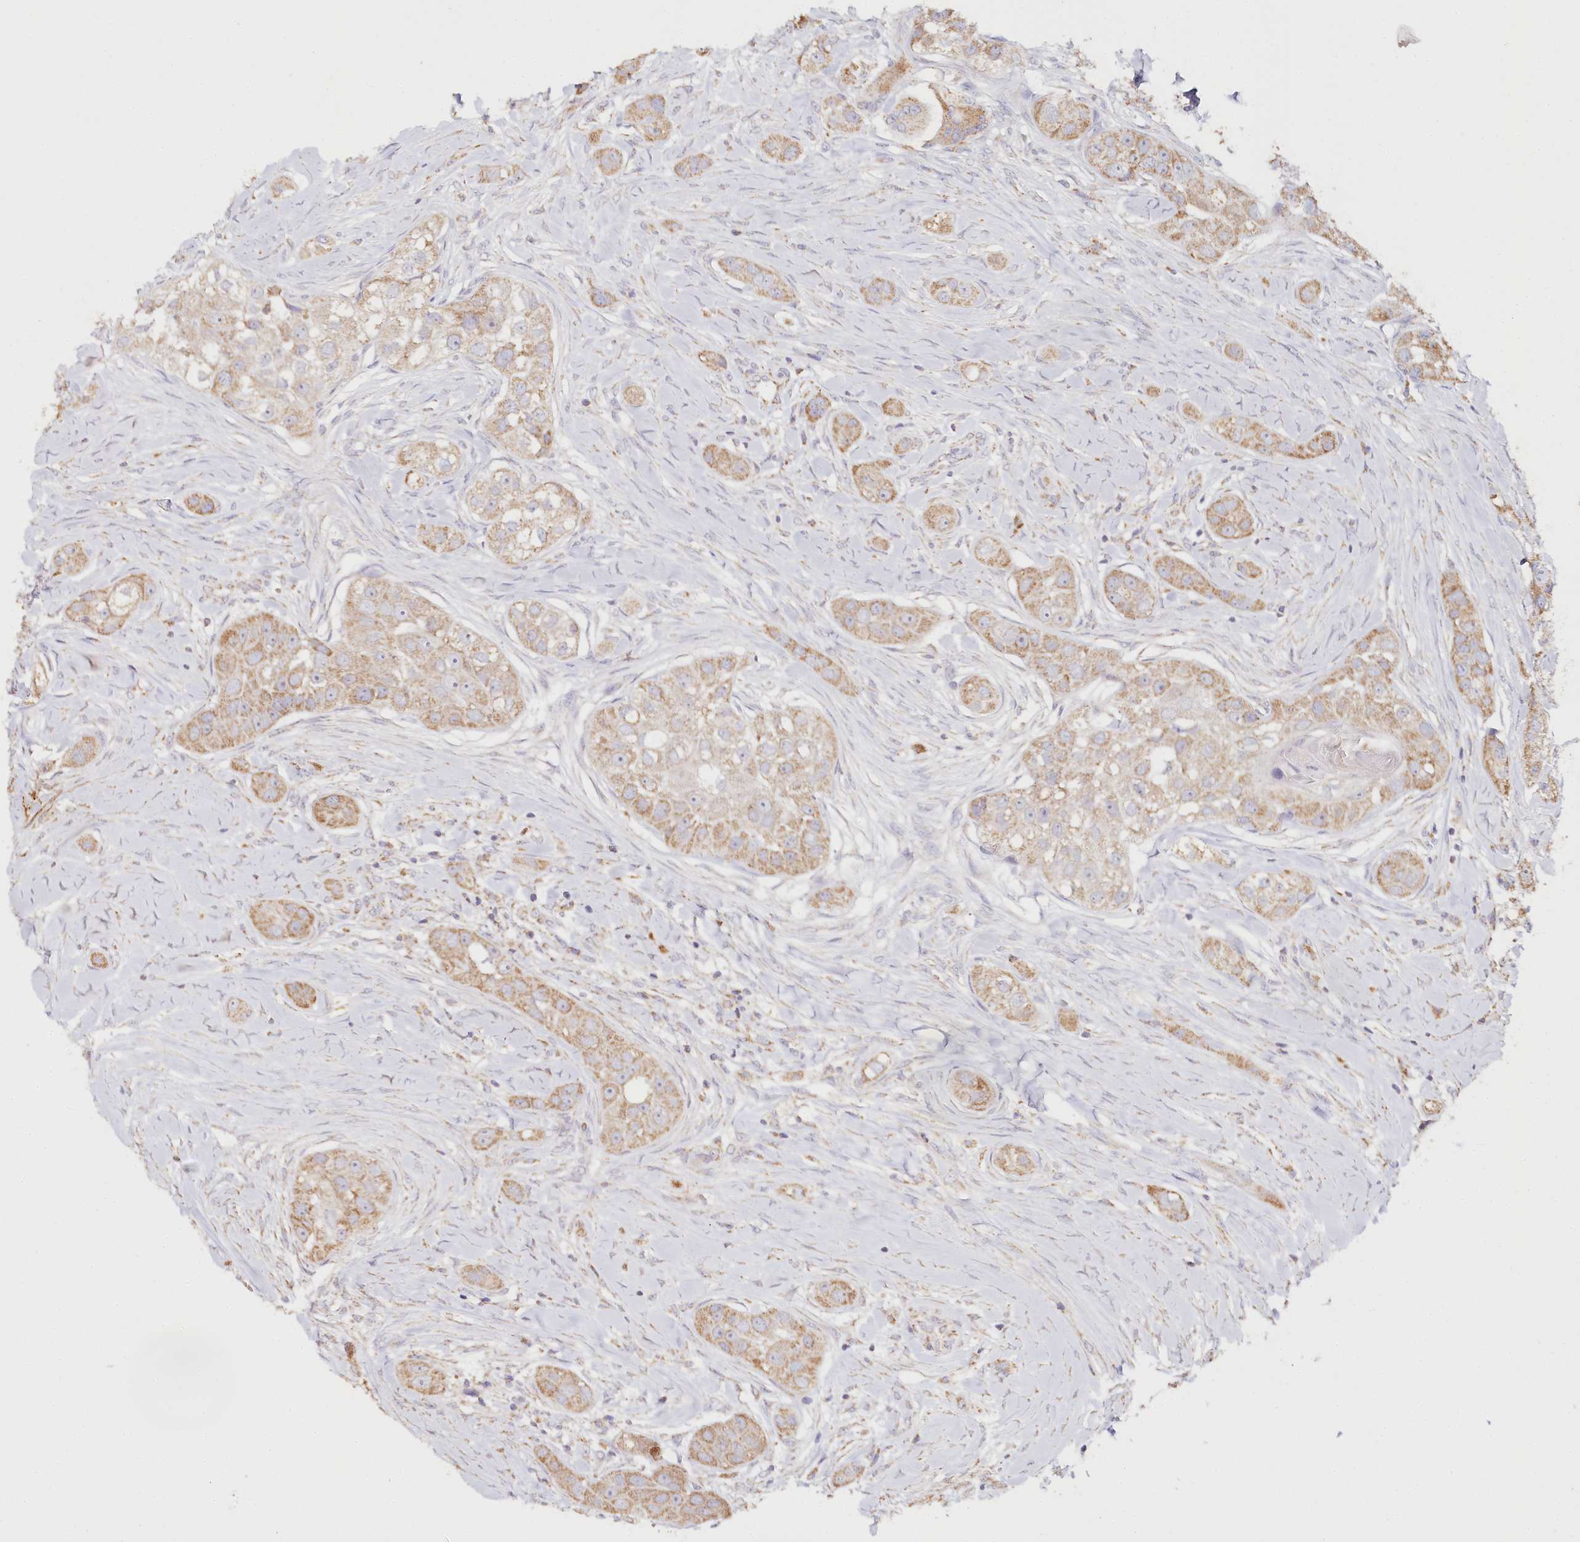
{"staining": {"intensity": "weak", "quantity": ">75%", "location": "cytoplasmic/membranous"}, "tissue": "head and neck cancer", "cell_type": "Tumor cells", "image_type": "cancer", "snomed": [{"axis": "morphology", "description": "Normal tissue, NOS"}, {"axis": "morphology", "description": "Squamous cell carcinoma, NOS"}, {"axis": "topography", "description": "Skeletal muscle"}, {"axis": "topography", "description": "Head-Neck"}], "caption": "Tumor cells show low levels of weak cytoplasmic/membranous expression in about >75% of cells in squamous cell carcinoma (head and neck).", "gene": "MMP25", "patient": {"sex": "male", "age": 51}}